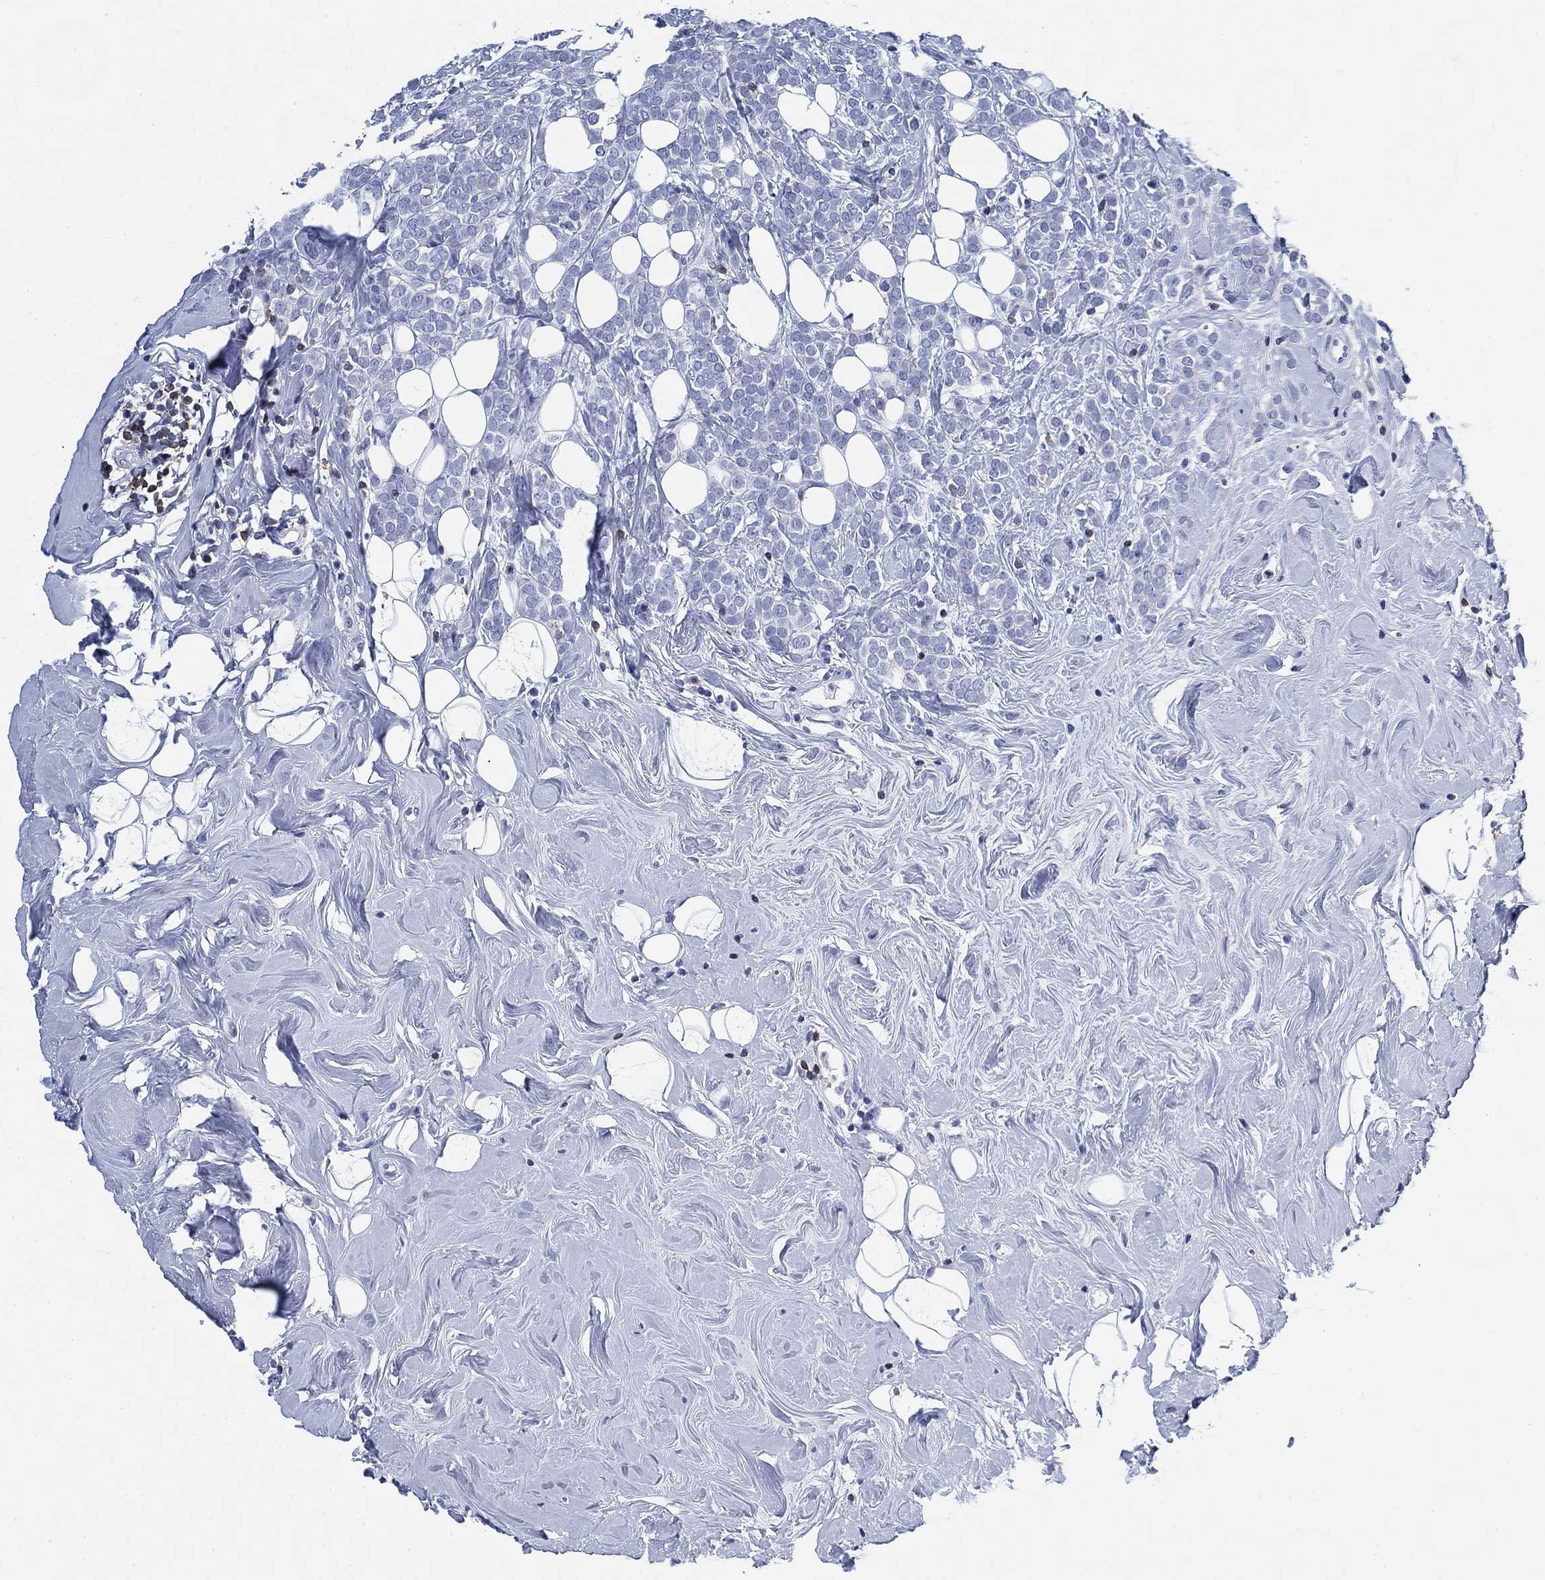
{"staining": {"intensity": "negative", "quantity": "none", "location": "none"}, "tissue": "breast cancer", "cell_type": "Tumor cells", "image_type": "cancer", "snomed": [{"axis": "morphology", "description": "Lobular carcinoma"}, {"axis": "topography", "description": "Breast"}], "caption": "Immunohistochemistry of breast cancer (lobular carcinoma) reveals no positivity in tumor cells.", "gene": "FYB1", "patient": {"sex": "female", "age": 49}}